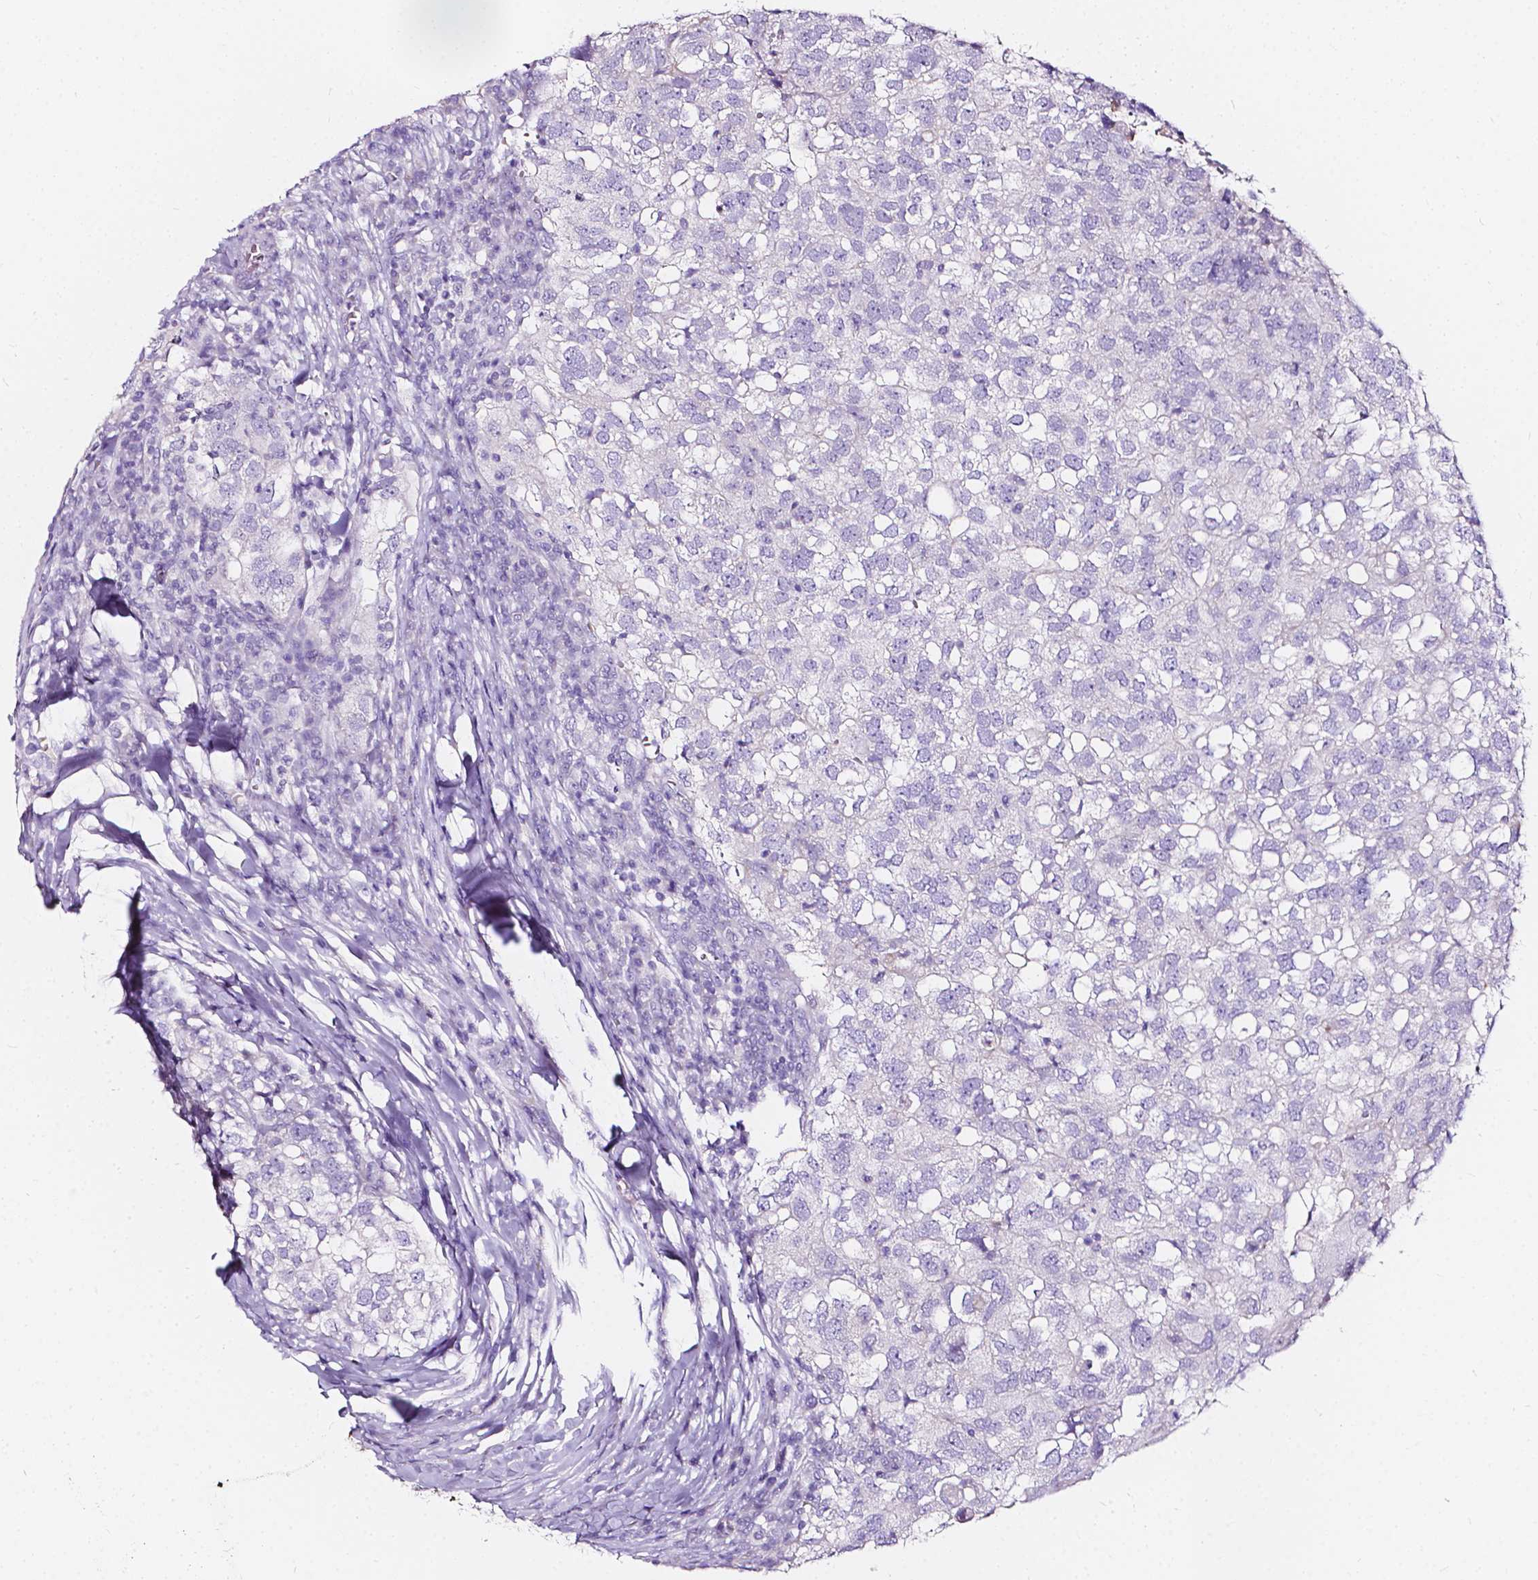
{"staining": {"intensity": "negative", "quantity": "none", "location": "none"}, "tissue": "breast cancer", "cell_type": "Tumor cells", "image_type": "cancer", "snomed": [{"axis": "morphology", "description": "Duct carcinoma"}, {"axis": "topography", "description": "Breast"}], "caption": "A histopathology image of breast cancer (intraductal carcinoma) stained for a protein shows no brown staining in tumor cells. (Brightfield microscopy of DAB immunohistochemistry (IHC) at high magnification).", "gene": "CLSTN2", "patient": {"sex": "female", "age": 30}}